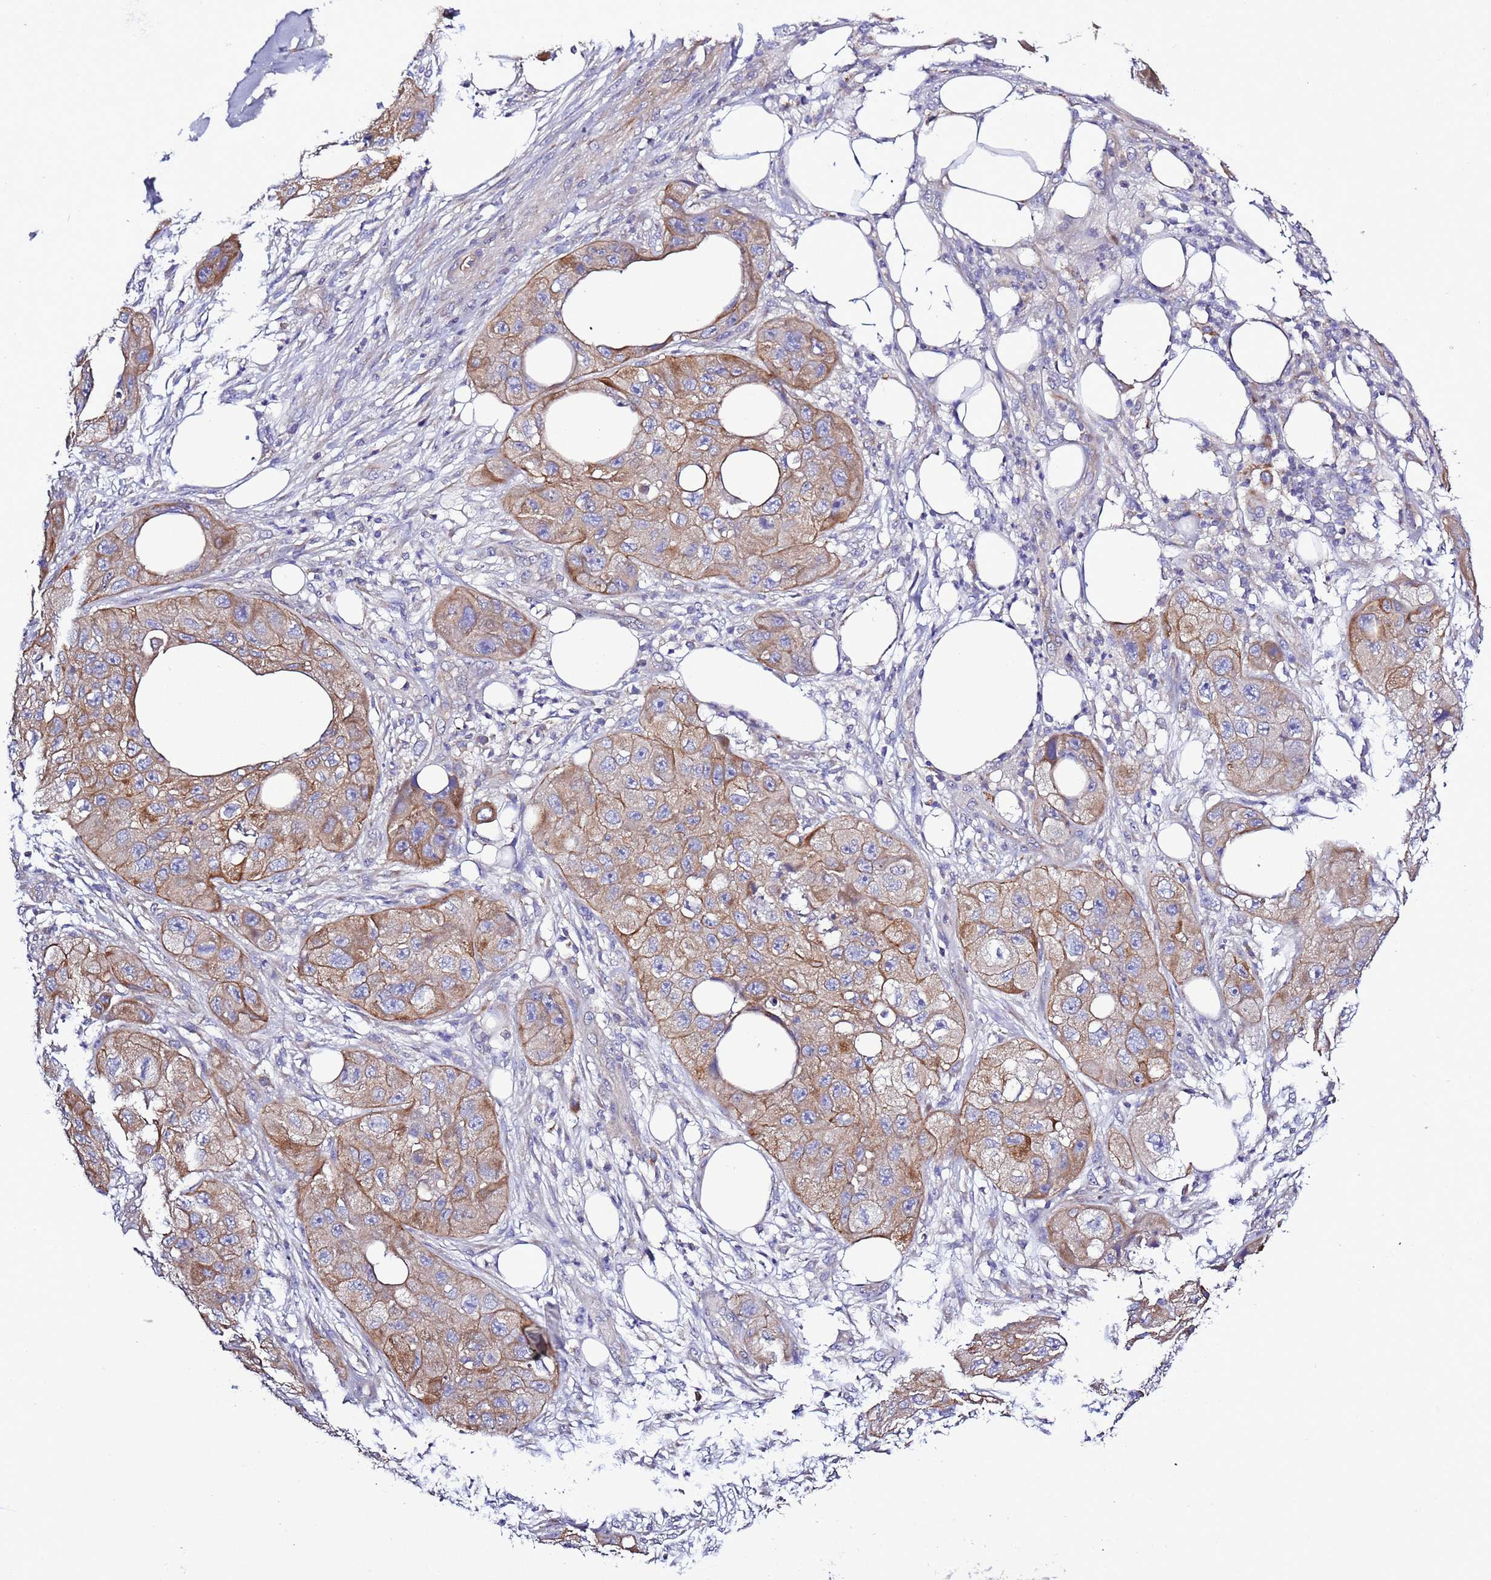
{"staining": {"intensity": "moderate", "quantity": ">75%", "location": "cytoplasmic/membranous"}, "tissue": "skin cancer", "cell_type": "Tumor cells", "image_type": "cancer", "snomed": [{"axis": "morphology", "description": "Squamous cell carcinoma, NOS"}, {"axis": "topography", "description": "Skin"}, {"axis": "topography", "description": "Subcutis"}], "caption": "Immunohistochemical staining of human squamous cell carcinoma (skin) reveals medium levels of moderate cytoplasmic/membranous protein positivity in approximately >75% of tumor cells.", "gene": "SPCS1", "patient": {"sex": "male", "age": 73}}